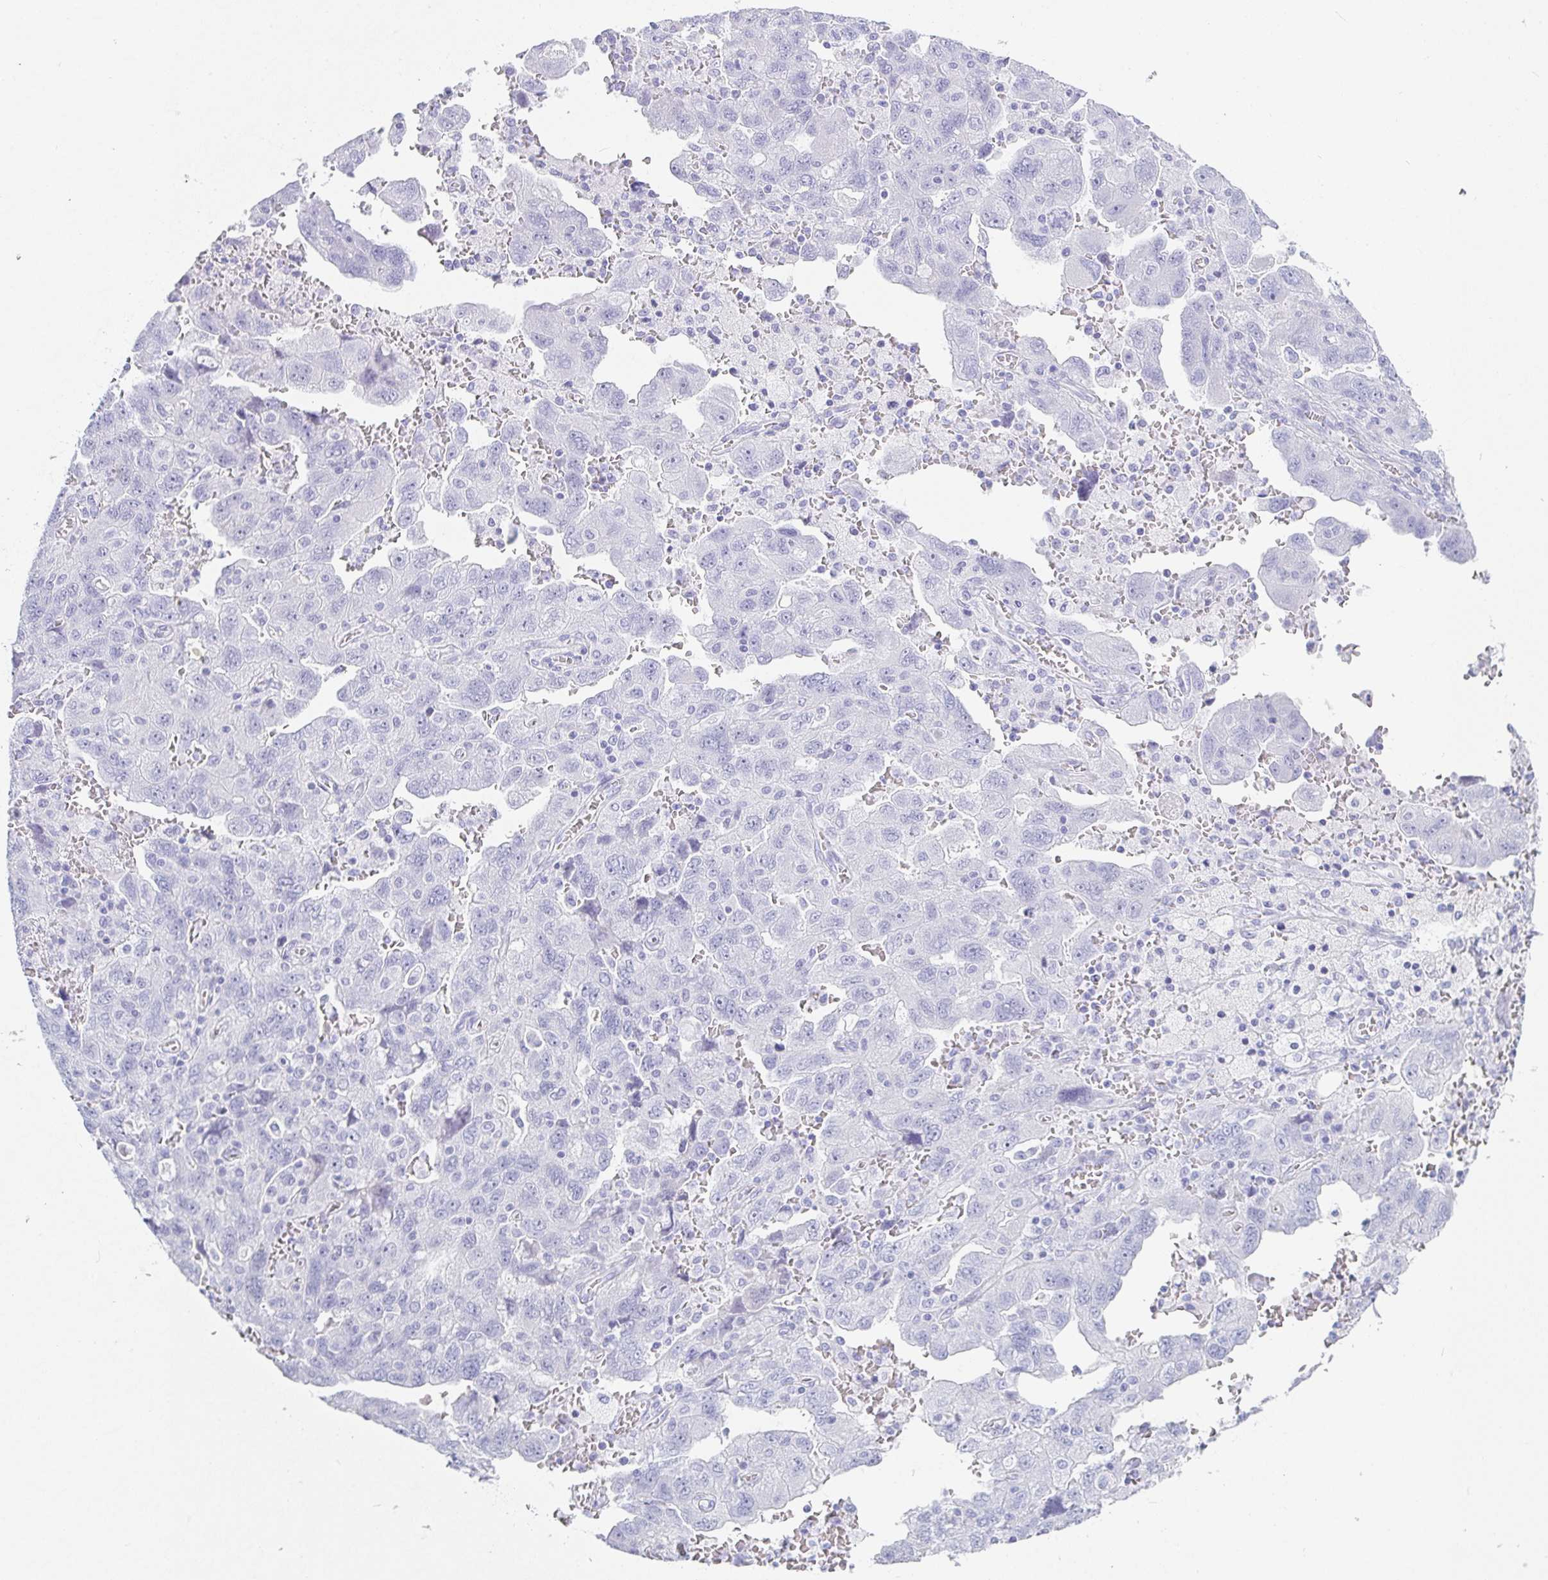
{"staining": {"intensity": "negative", "quantity": "none", "location": "none"}, "tissue": "ovarian cancer", "cell_type": "Tumor cells", "image_type": "cancer", "snomed": [{"axis": "morphology", "description": "Carcinoma, NOS"}, {"axis": "morphology", "description": "Cystadenocarcinoma, serous, NOS"}, {"axis": "topography", "description": "Ovary"}], "caption": "This is a photomicrograph of immunohistochemistry staining of ovarian cancer (carcinoma), which shows no expression in tumor cells. The staining is performed using DAB (3,3'-diaminobenzidine) brown chromogen with nuclei counter-stained in using hematoxylin.", "gene": "PRND", "patient": {"sex": "female", "age": 69}}